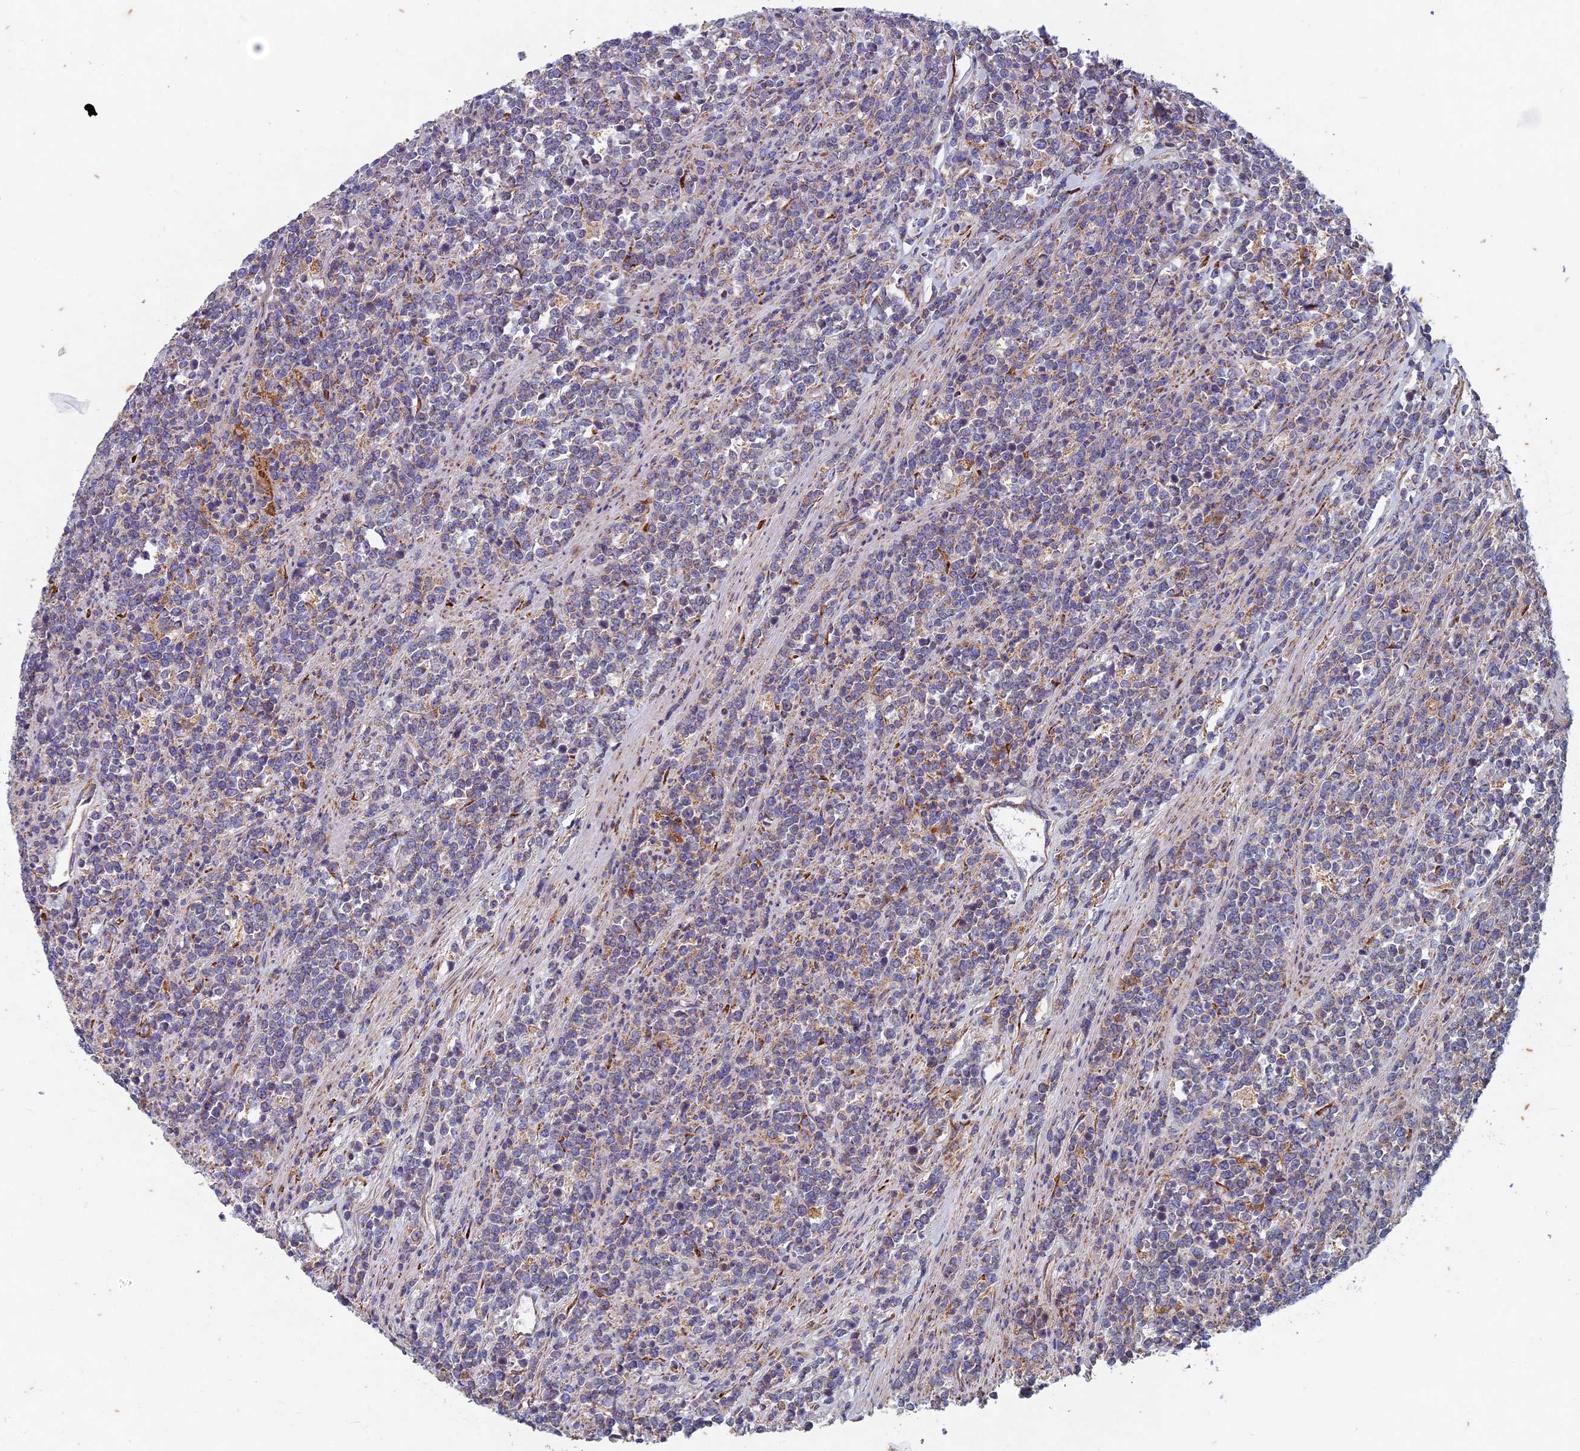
{"staining": {"intensity": "negative", "quantity": "none", "location": "none"}, "tissue": "lymphoma", "cell_type": "Tumor cells", "image_type": "cancer", "snomed": [{"axis": "morphology", "description": "Malignant lymphoma, non-Hodgkin's type, High grade"}, {"axis": "topography", "description": "Small intestine"}], "caption": "Immunohistochemistry (IHC) photomicrograph of human malignant lymphoma, non-Hodgkin's type (high-grade) stained for a protein (brown), which exhibits no staining in tumor cells.", "gene": "AP4S1", "patient": {"sex": "male", "age": 8}}